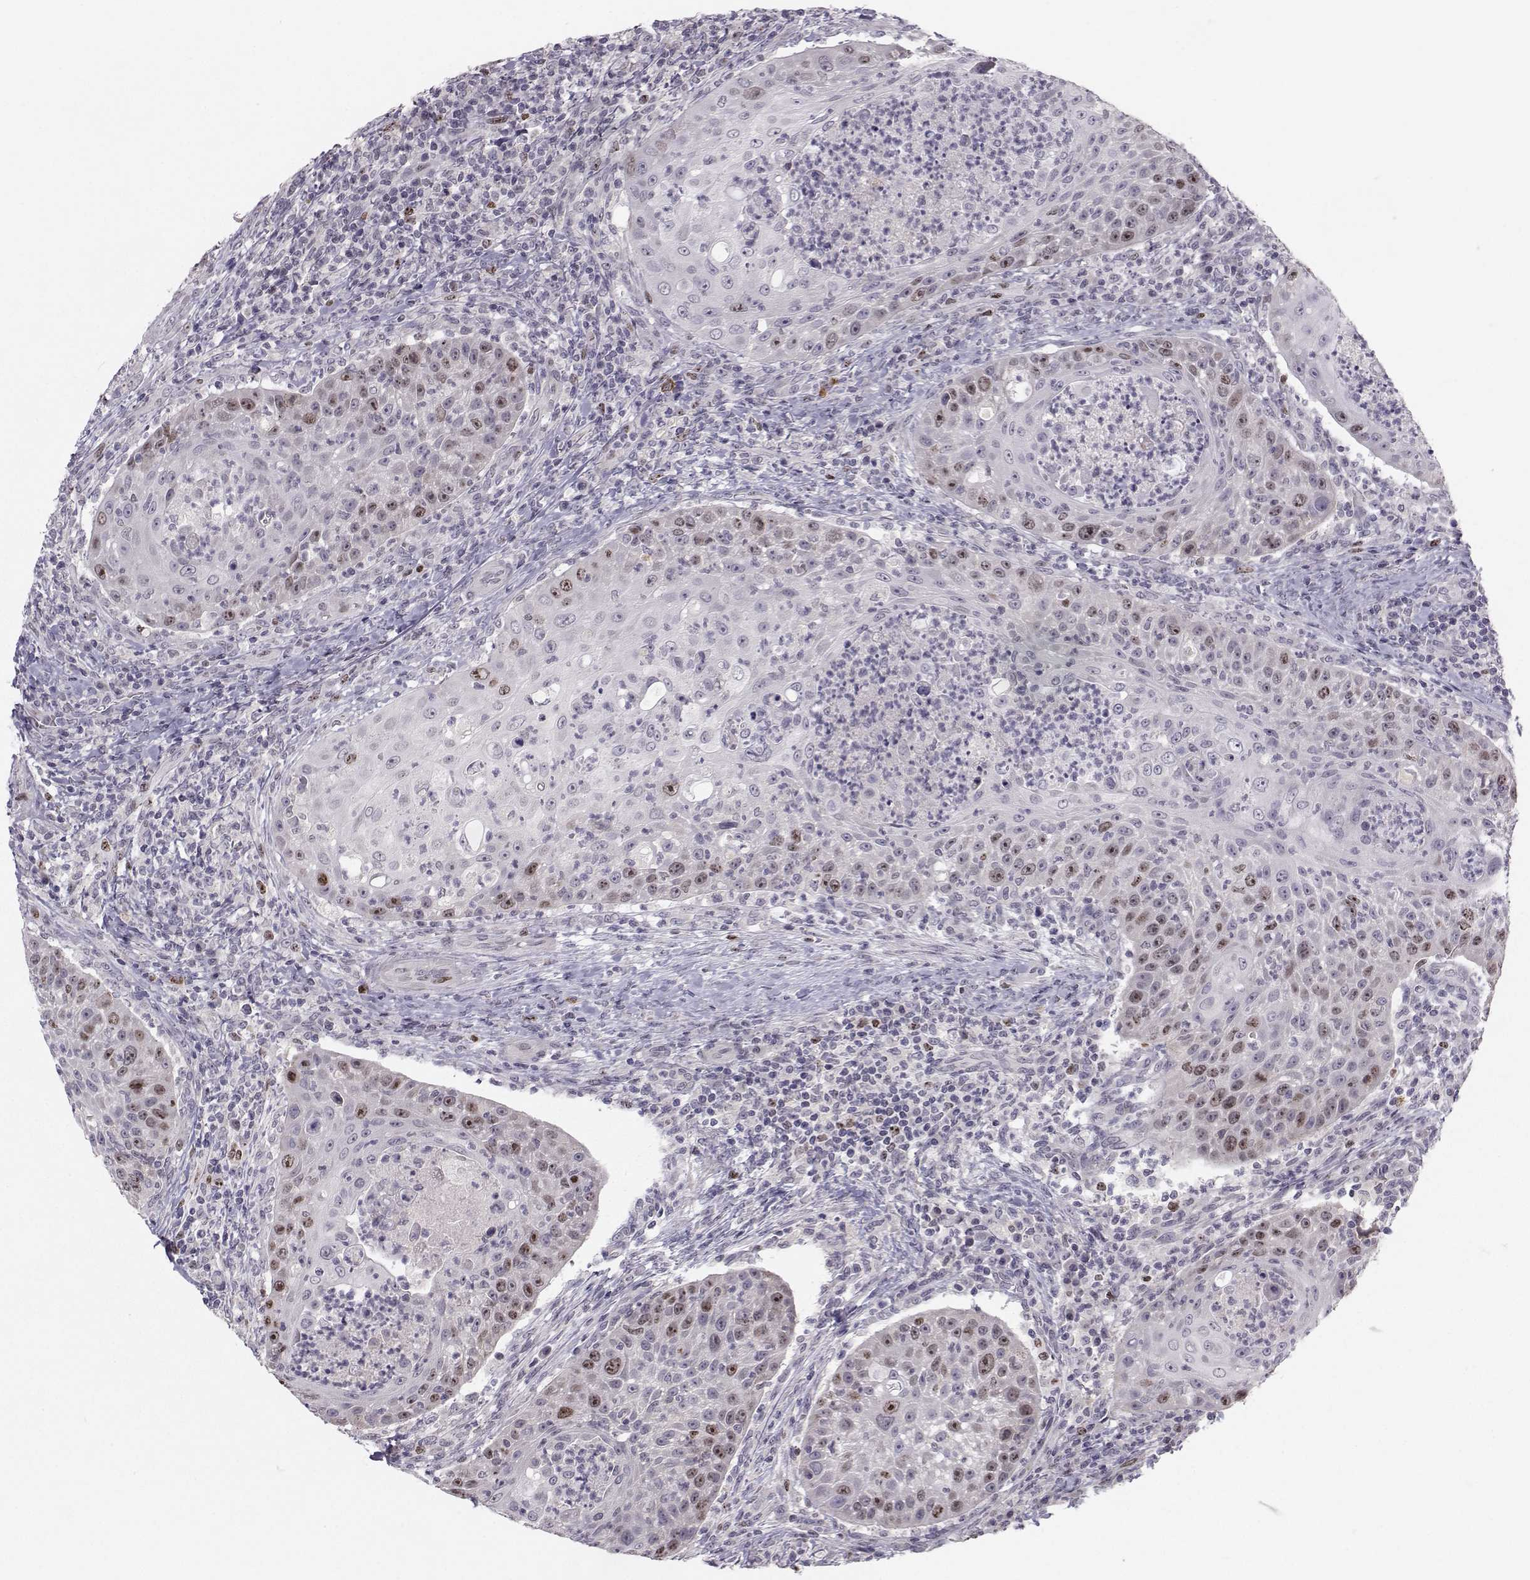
{"staining": {"intensity": "moderate", "quantity": "<25%", "location": "nuclear"}, "tissue": "head and neck cancer", "cell_type": "Tumor cells", "image_type": "cancer", "snomed": [{"axis": "morphology", "description": "Squamous cell carcinoma, NOS"}, {"axis": "topography", "description": "Head-Neck"}], "caption": "Squamous cell carcinoma (head and neck) stained with DAB (3,3'-diaminobenzidine) immunohistochemistry demonstrates low levels of moderate nuclear expression in approximately <25% of tumor cells. (DAB IHC, brown staining for protein, blue staining for nuclei).", "gene": "LRP8", "patient": {"sex": "male", "age": 69}}